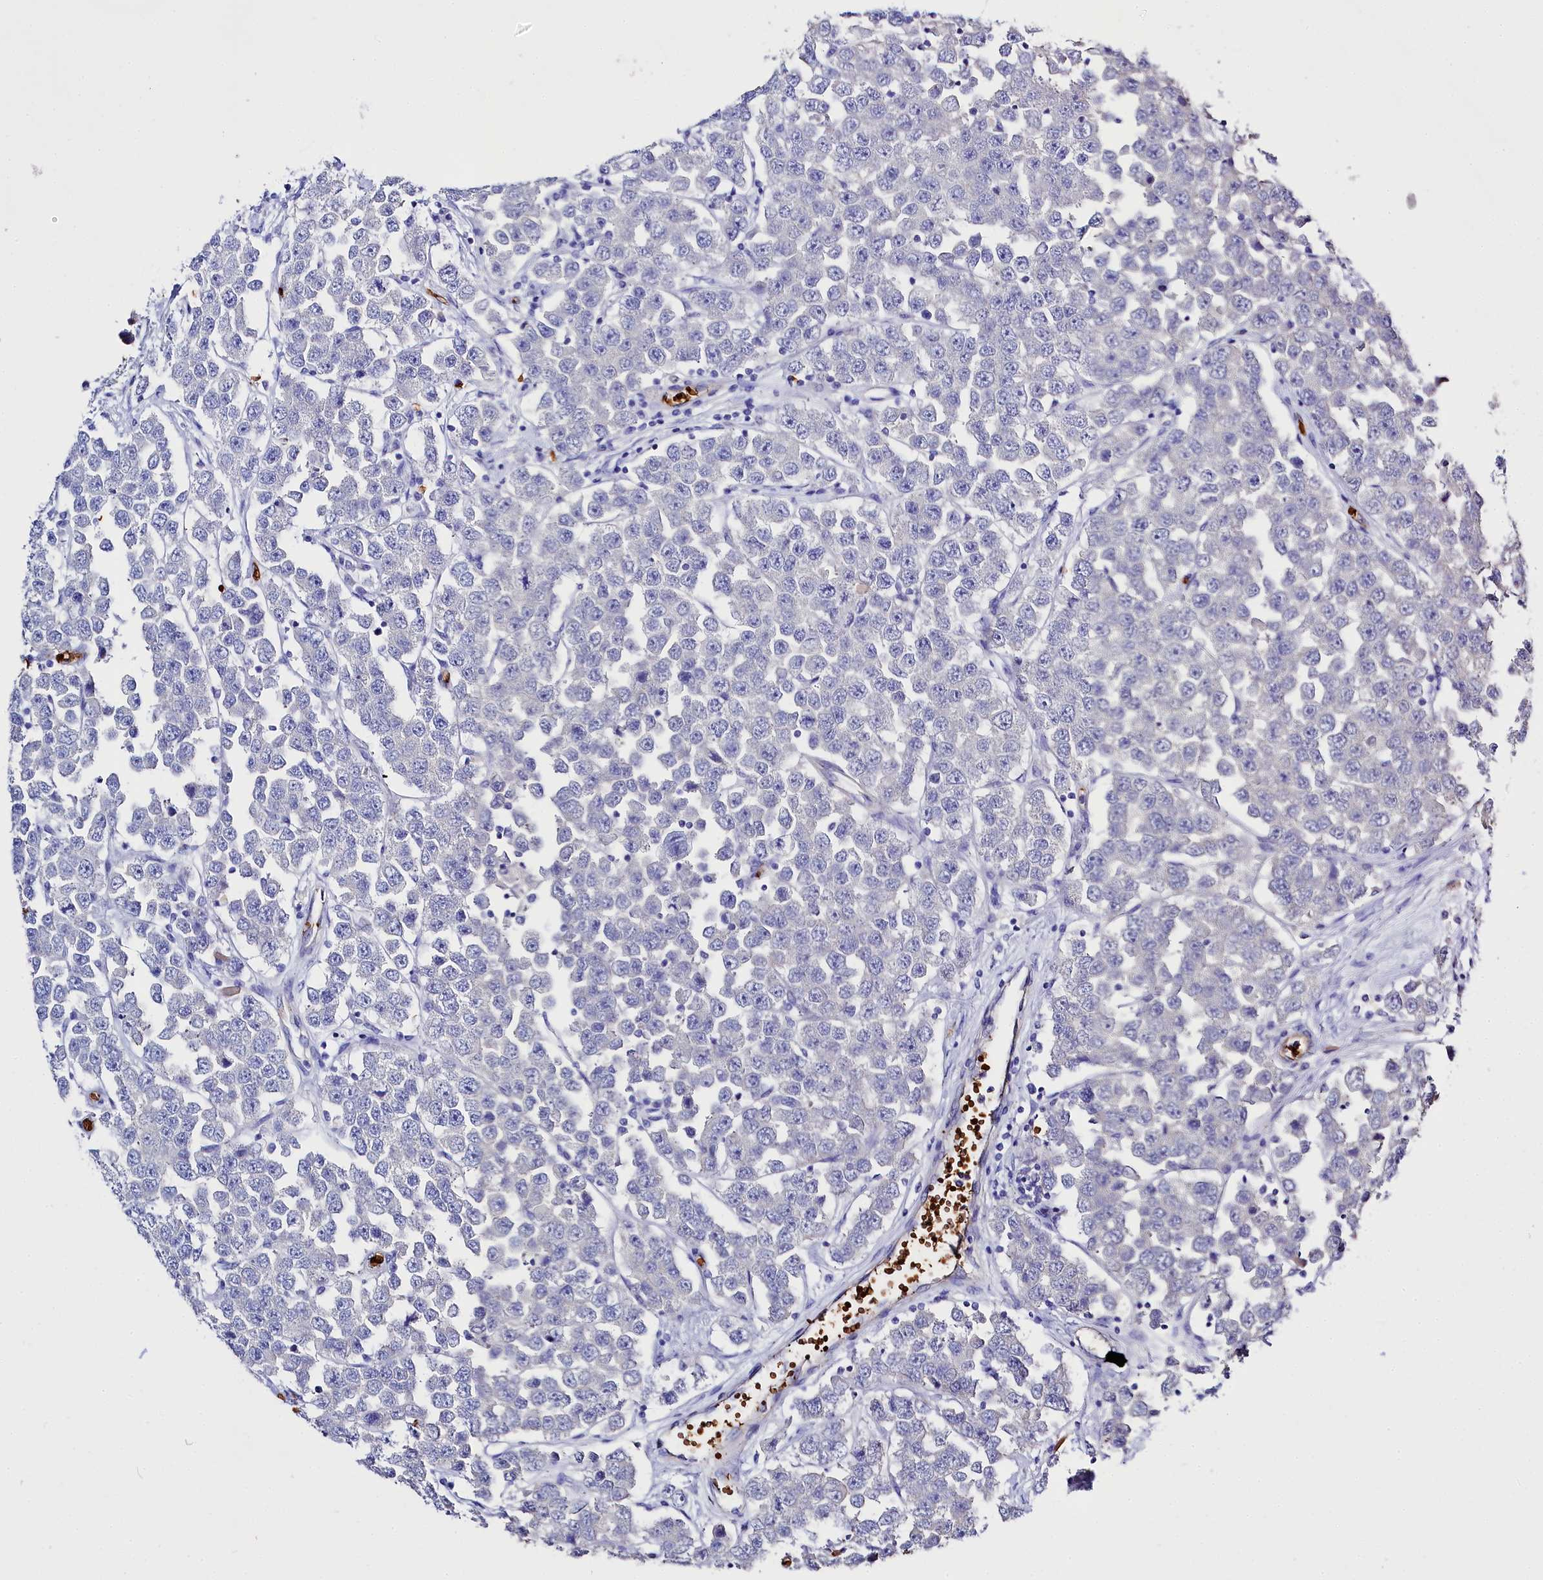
{"staining": {"intensity": "negative", "quantity": "none", "location": "none"}, "tissue": "testis cancer", "cell_type": "Tumor cells", "image_type": "cancer", "snomed": [{"axis": "morphology", "description": "Seminoma, NOS"}, {"axis": "topography", "description": "Testis"}], "caption": "Testis cancer was stained to show a protein in brown. There is no significant expression in tumor cells.", "gene": "RPUSD3", "patient": {"sex": "male", "age": 28}}